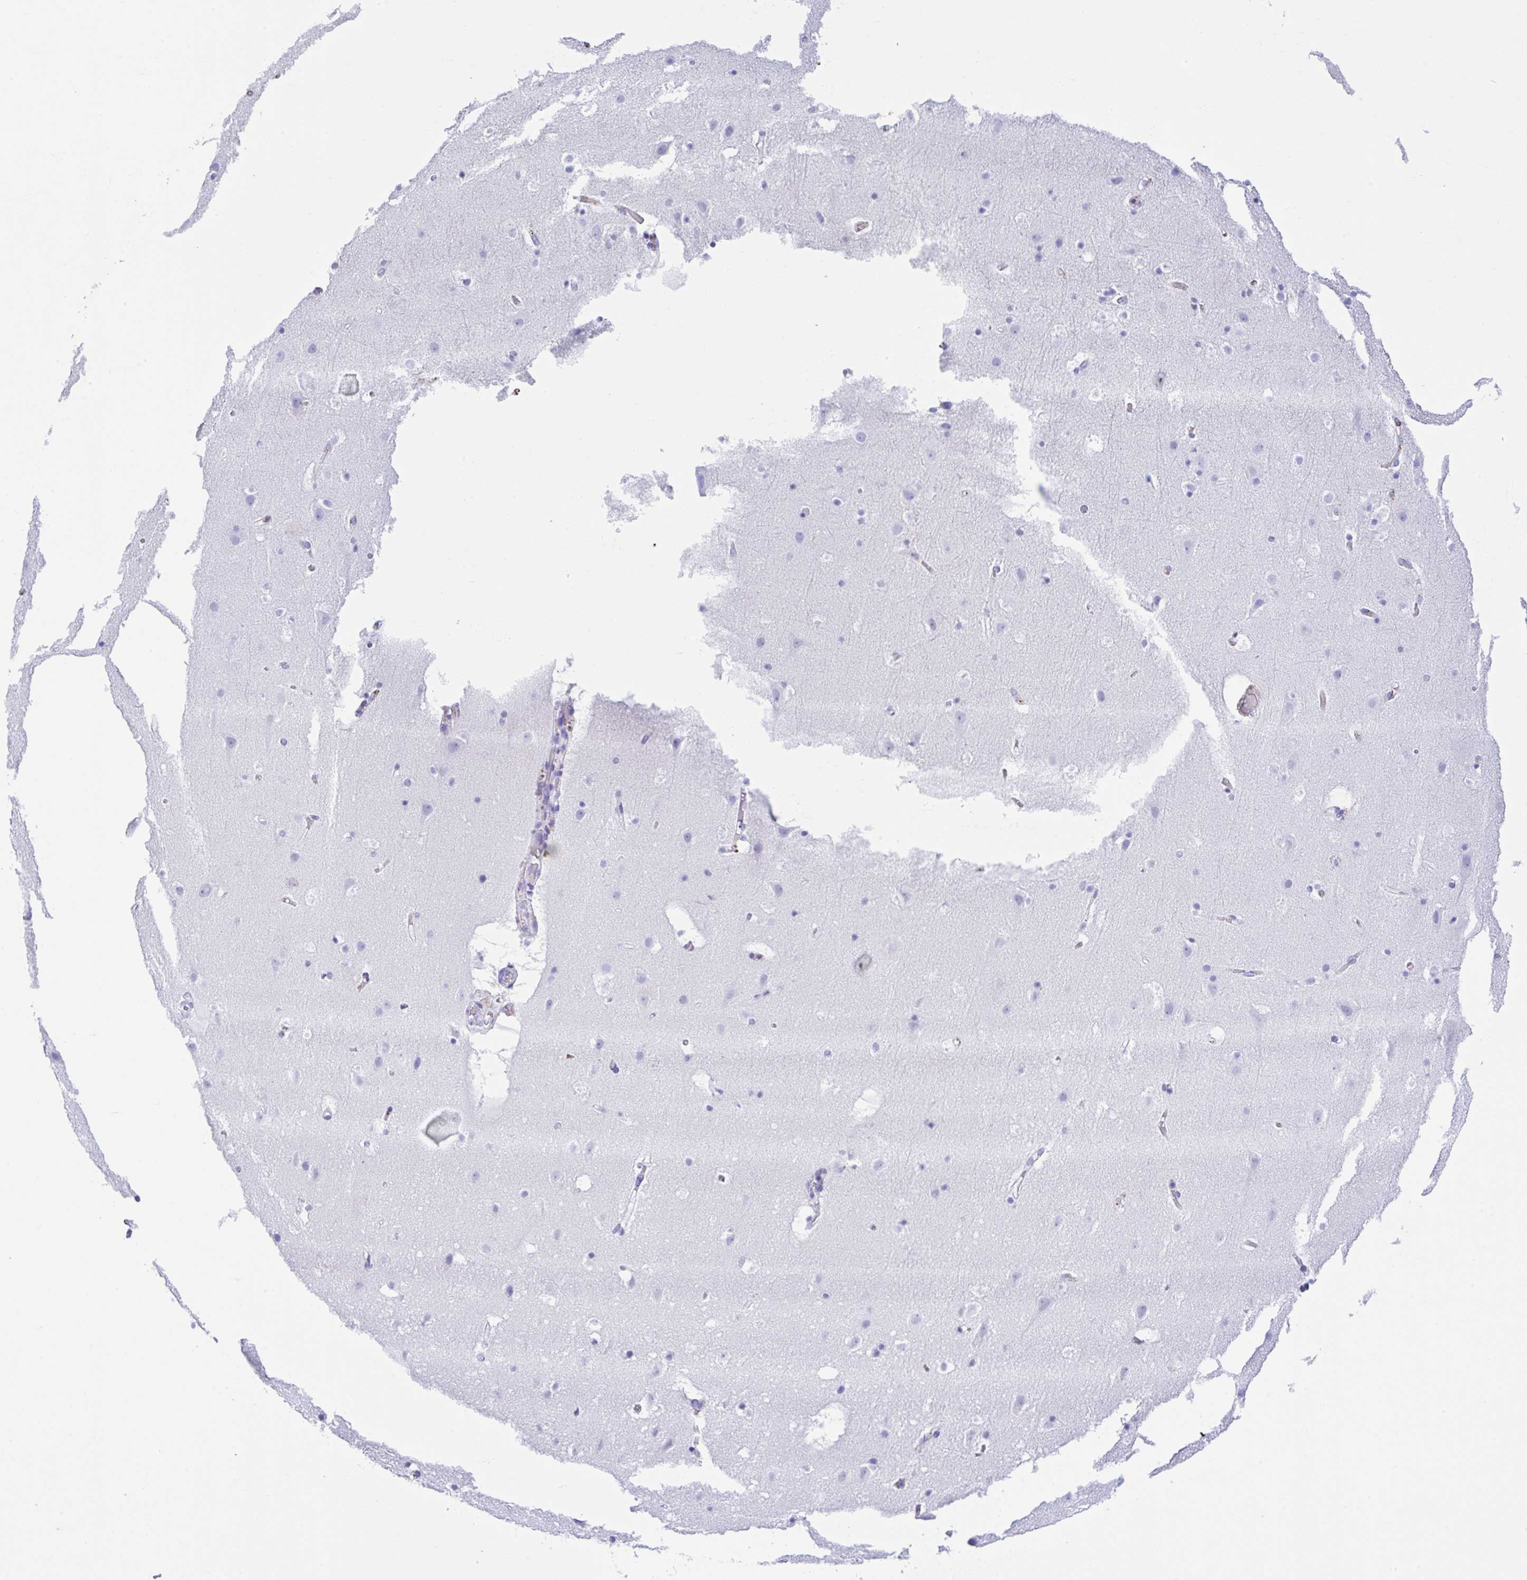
{"staining": {"intensity": "negative", "quantity": "none", "location": "none"}, "tissue": "cerebral cortex", "cell_type": "Endothelial cells", "image_type": "normal", "snomed": [{"axis": "morphology", "description": "Normal tissue, NOS"}, {"axis": "topography", "description": "Cerebral cortex"}], "caption": "This is an immunohistochemistry (IHC) histopathology image of benign human cerebral cortex. There is no staining in endothelial cells.", "gene": "HOXC12", "patient": {"sex": "female", "age": 42}}